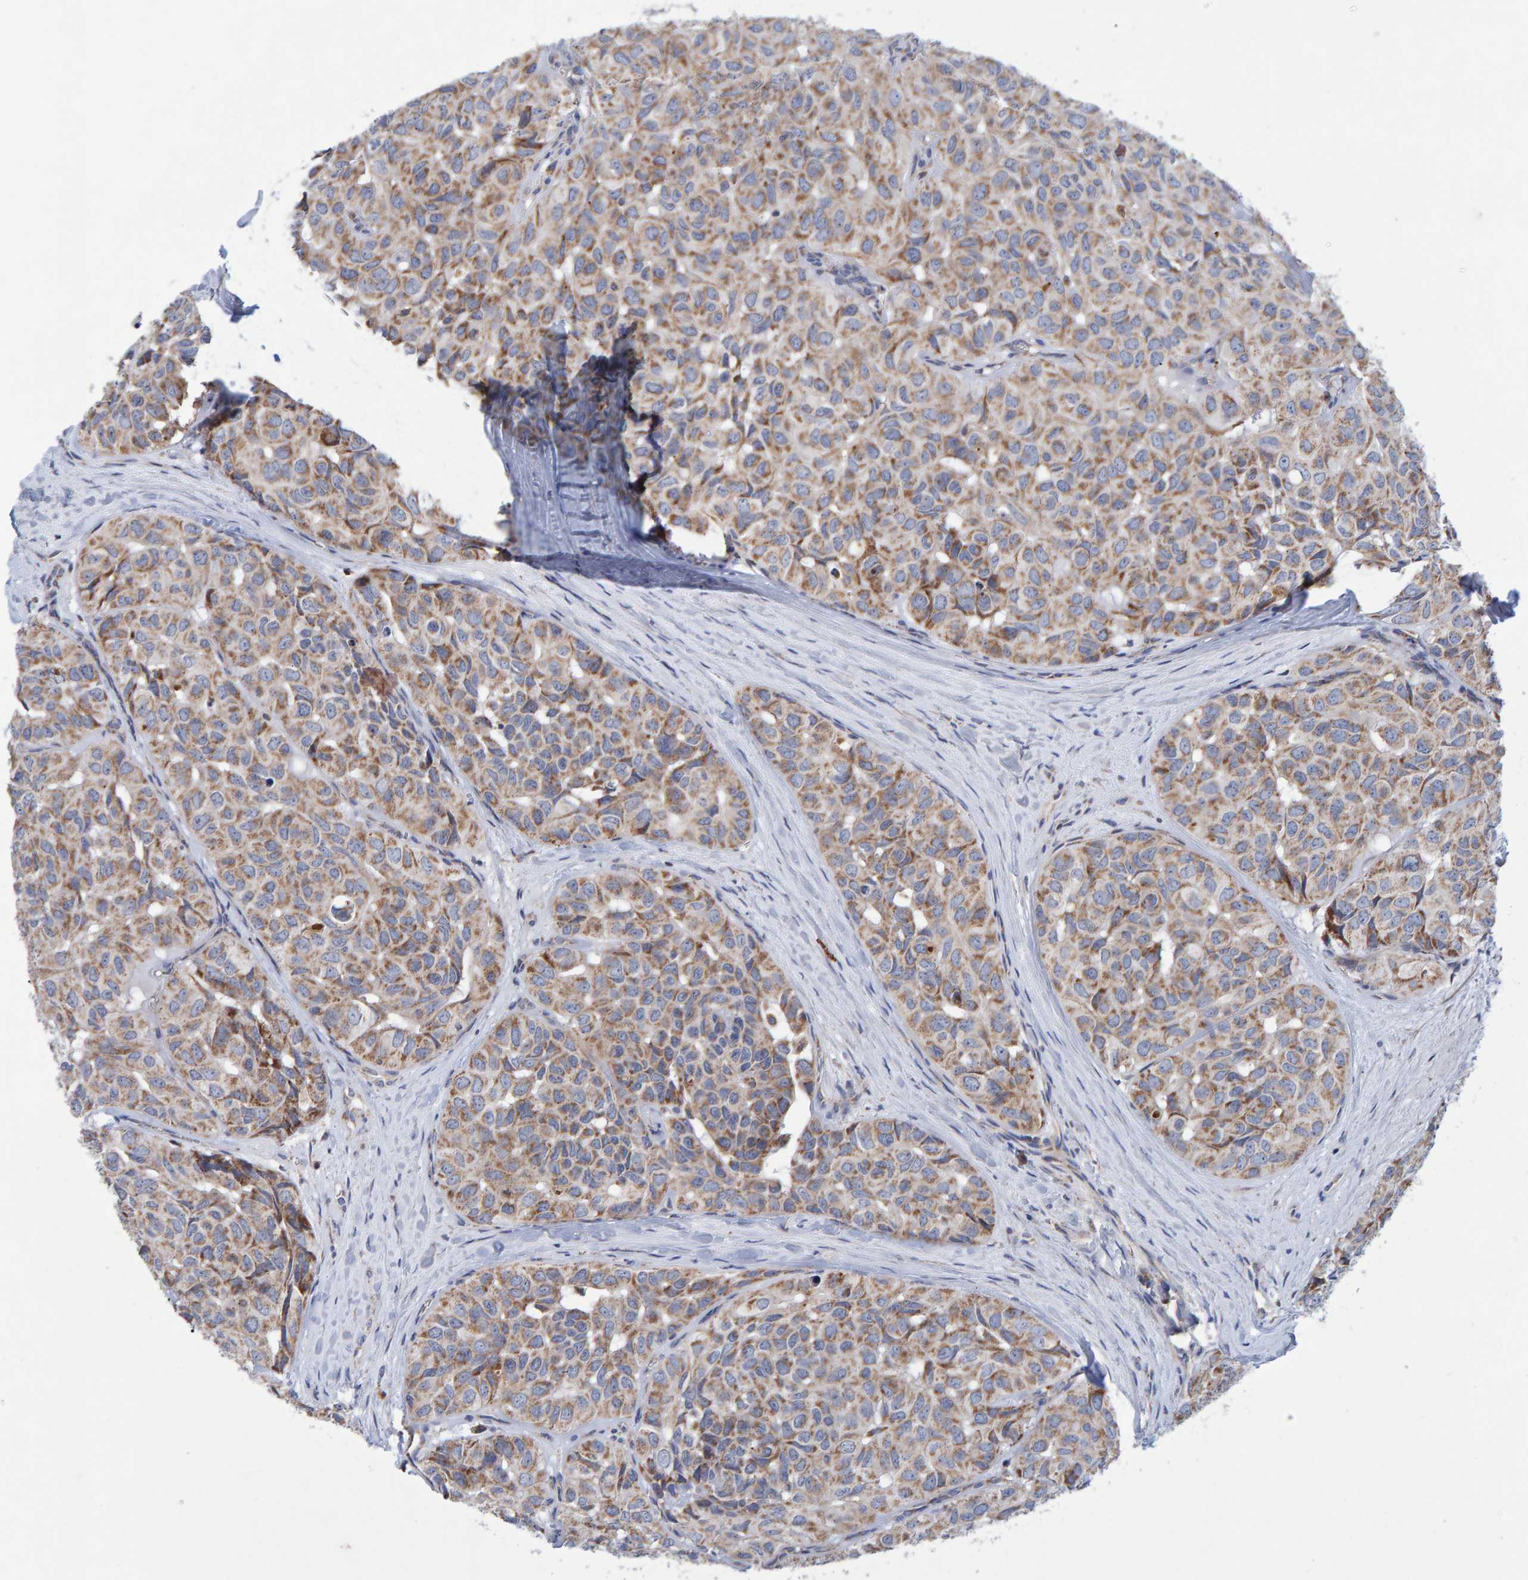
{"staining": {"intensity": "moderate", "quantity": "25%-75%", "location": "cytoplasmic/membranous"}, "tissue": "head and neck cancer", "cell_type": "Tumor cells", "image_type": "cancer", "snomed": [{"axis": "morphology", "description": "Adenocarcinoma, NOS"}, {"axis": "topography", "description": "Salivary gland, NOS"}, {"axis": "topography", "description": "Head-Neck"}], "caption": "Human head and neck adenocarcinoma stained for a protein (brown) demonstrates moderate cytoplasmic/membranous positive positivity in about 25%-75% of tumor cells.", "gene": "EFR3A", "patient": {"sex": "female", "age": 76}}